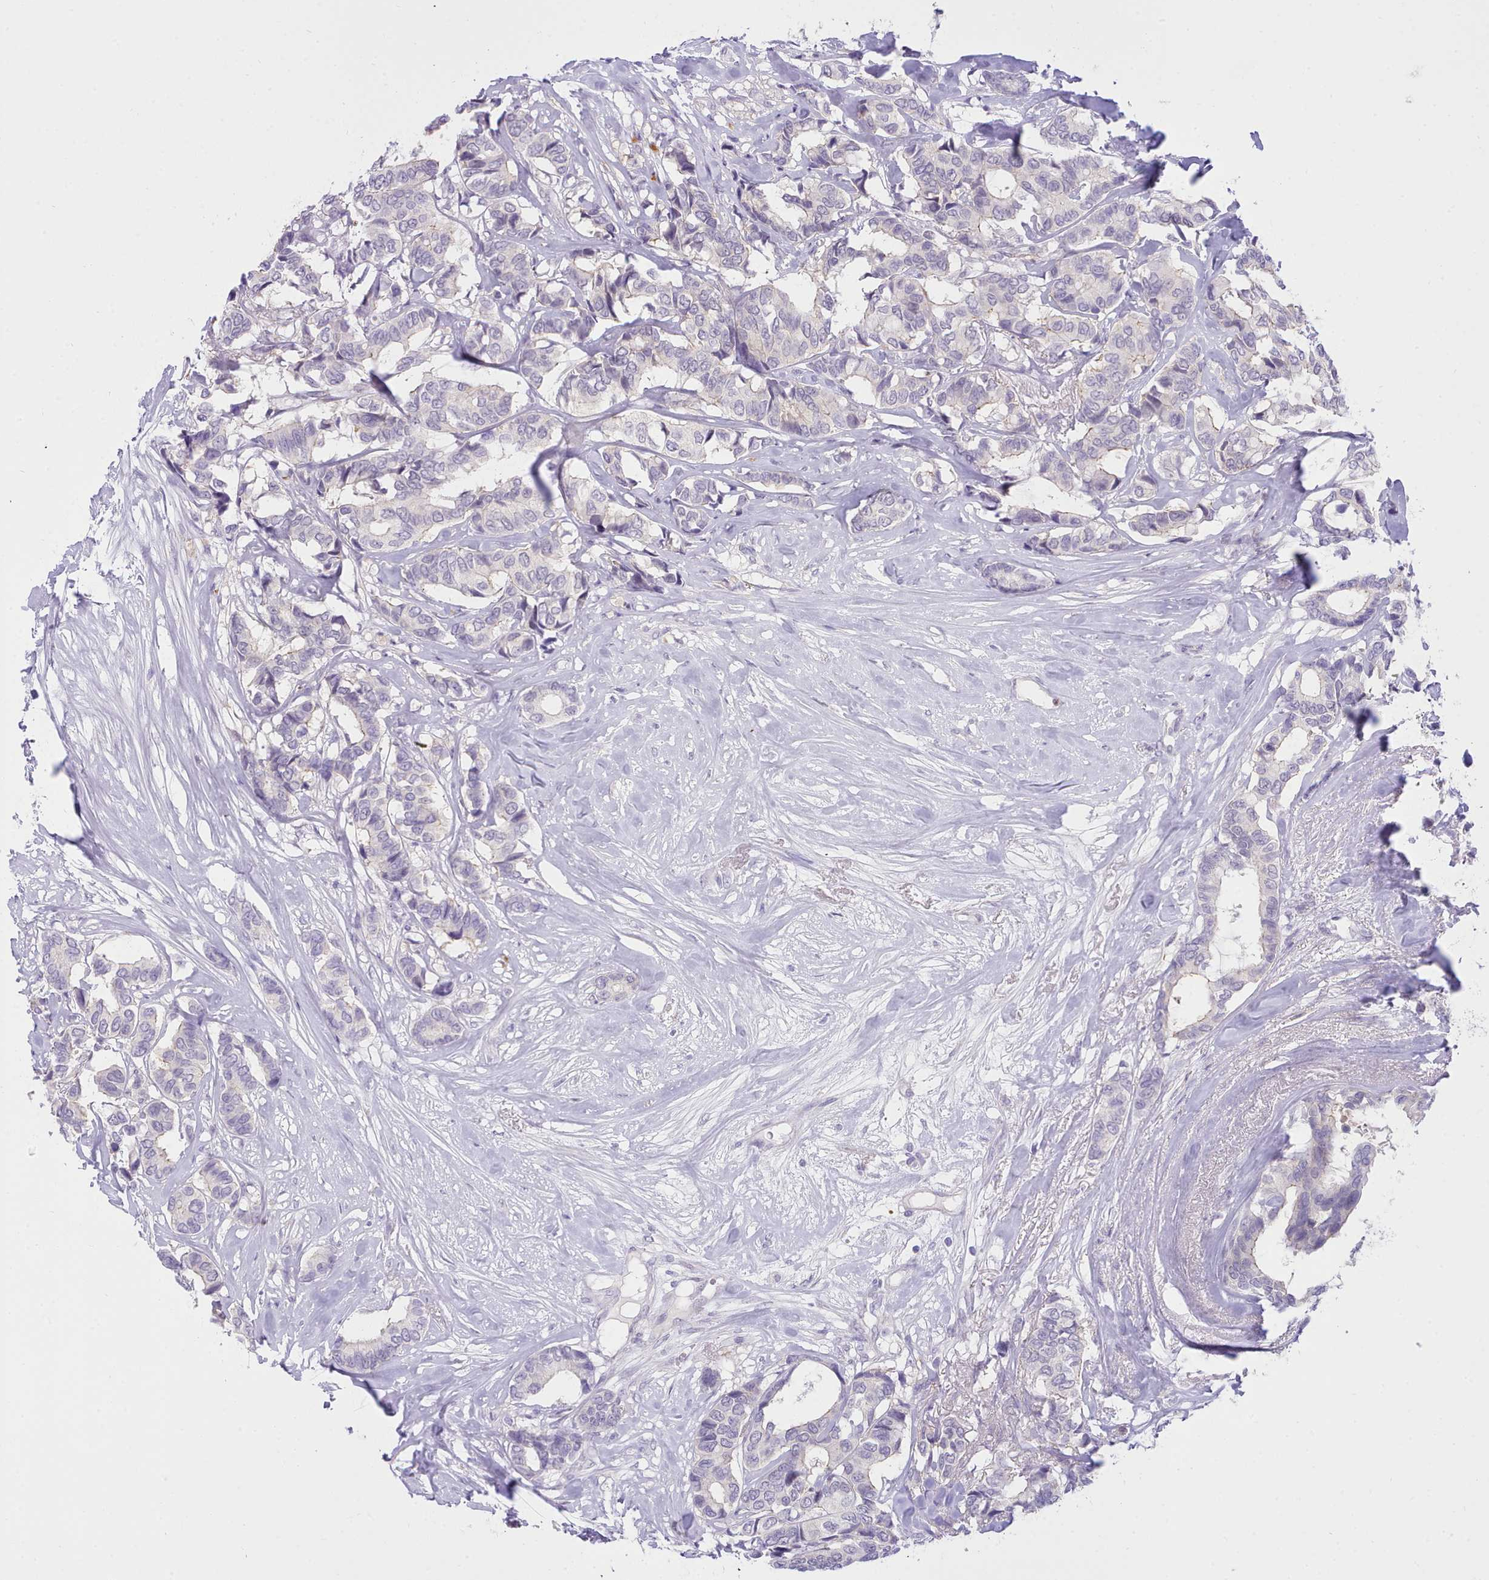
{"staining": {"intensity": "negative", "quantity": "none", "location": "none"}, "tissue": "breast cancer", "cell_type": "Tumor cells", "image_type": "cancer", "snomed": [{"axis": "morphology", "description": "Duct carcinoma"}, {"axis": "topography", "description": "Breast"}], "caption": "Breast cancer (infiltrating ductal carcinoma) stained for a protein using immunohistochemistry reveals no expression tumor cells.", "gene": "LRRC37A", "patient": {"sex": "female", "age": 87}}